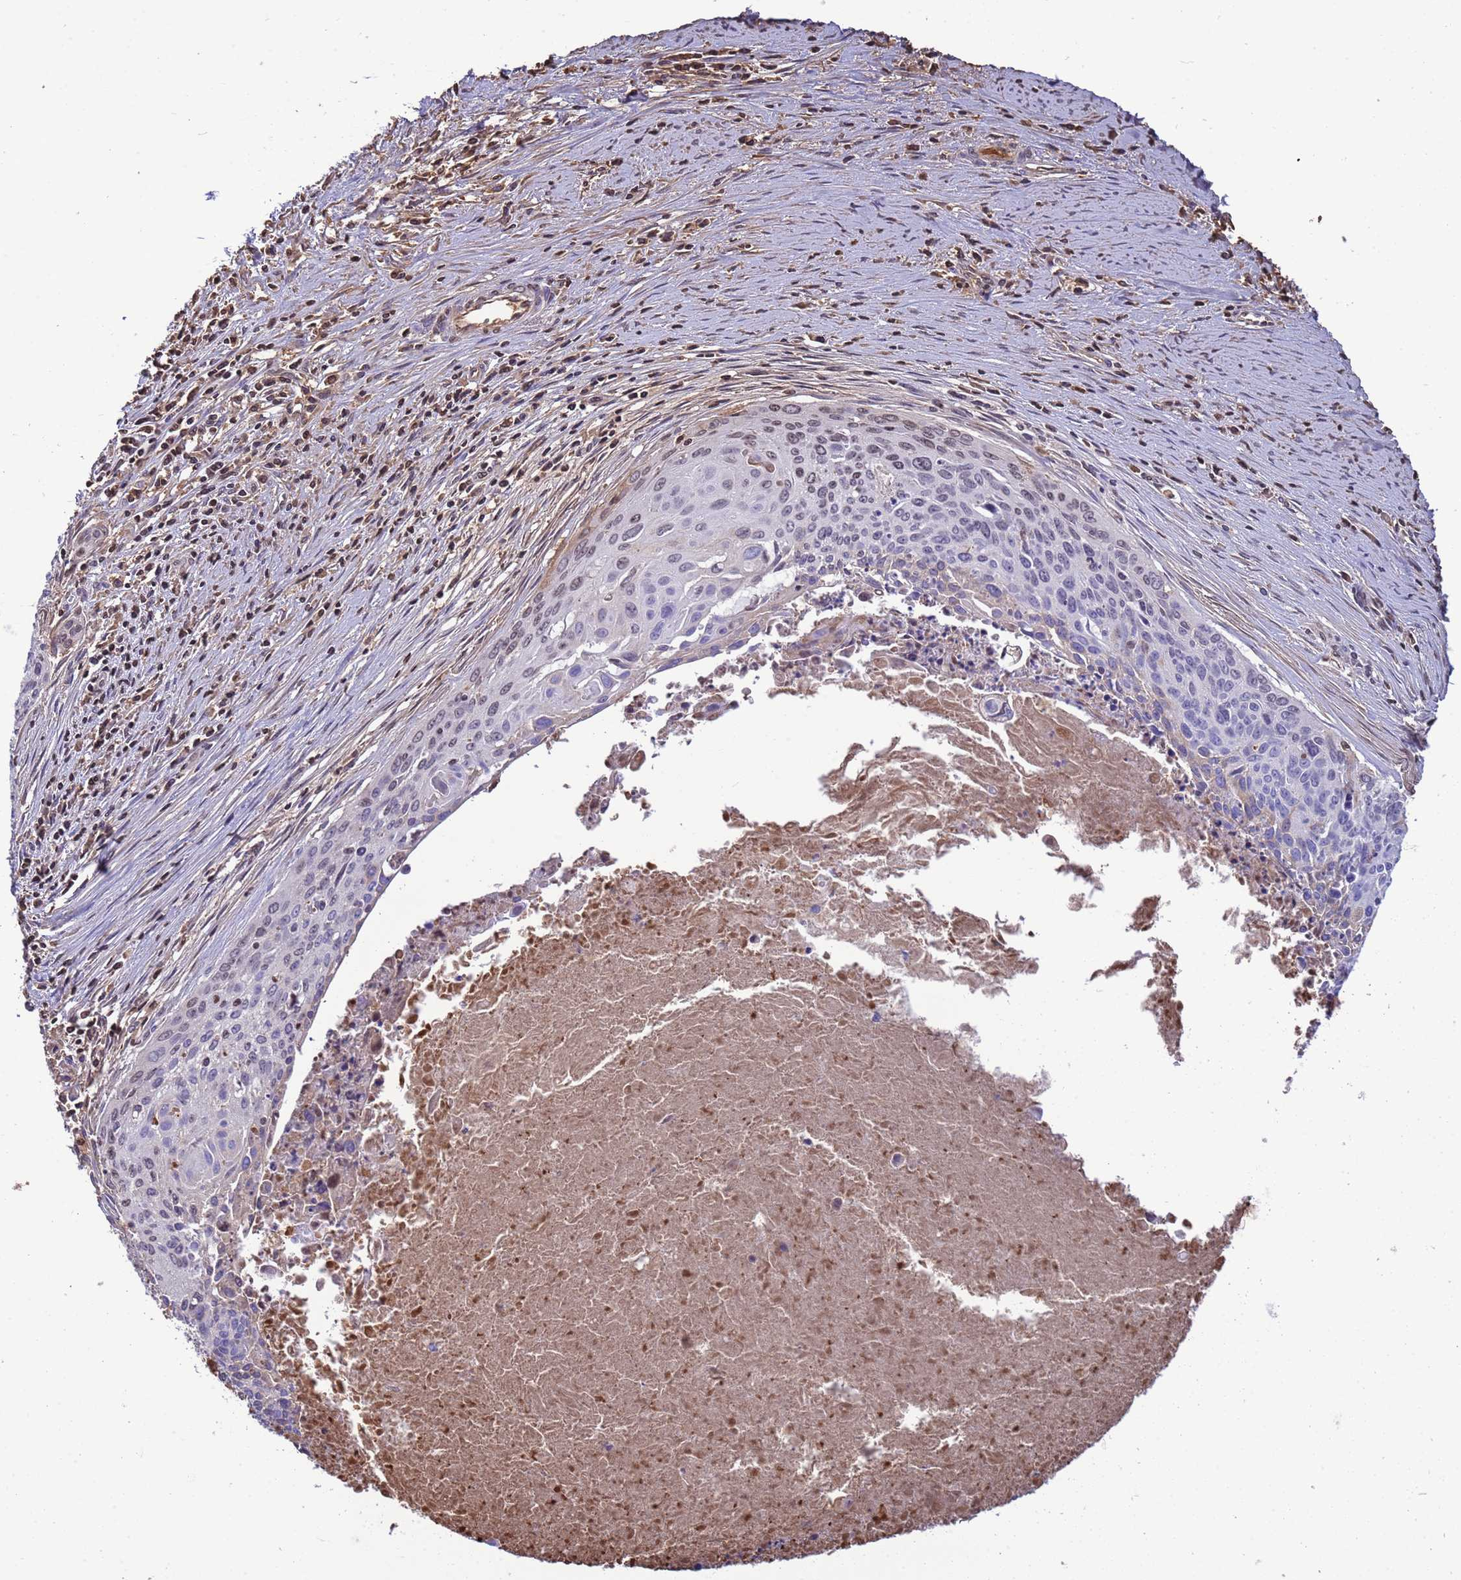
{"staining": {"intensity": "weak", "quantity": "<25%", "location": "nuclear"}, "tissue": "cervical cancer", "cell_type": "Tumor cells", "image_type": "cancer", "snomed": [{"axis": "morphology", "description": "Squamous cell carcinoma, NOS"}, {"axis": "topography", "description": "Cervix"}], "caption": "High power microscopy photomicrograph of an immunohistochemistry (IHC) photomicrograph of cervical cancer (squamous cell carcinoma), revealing no significant positivity in tumor cells.", "gene": "H1-7", "patient": {"sex": "female", "age": 55}}